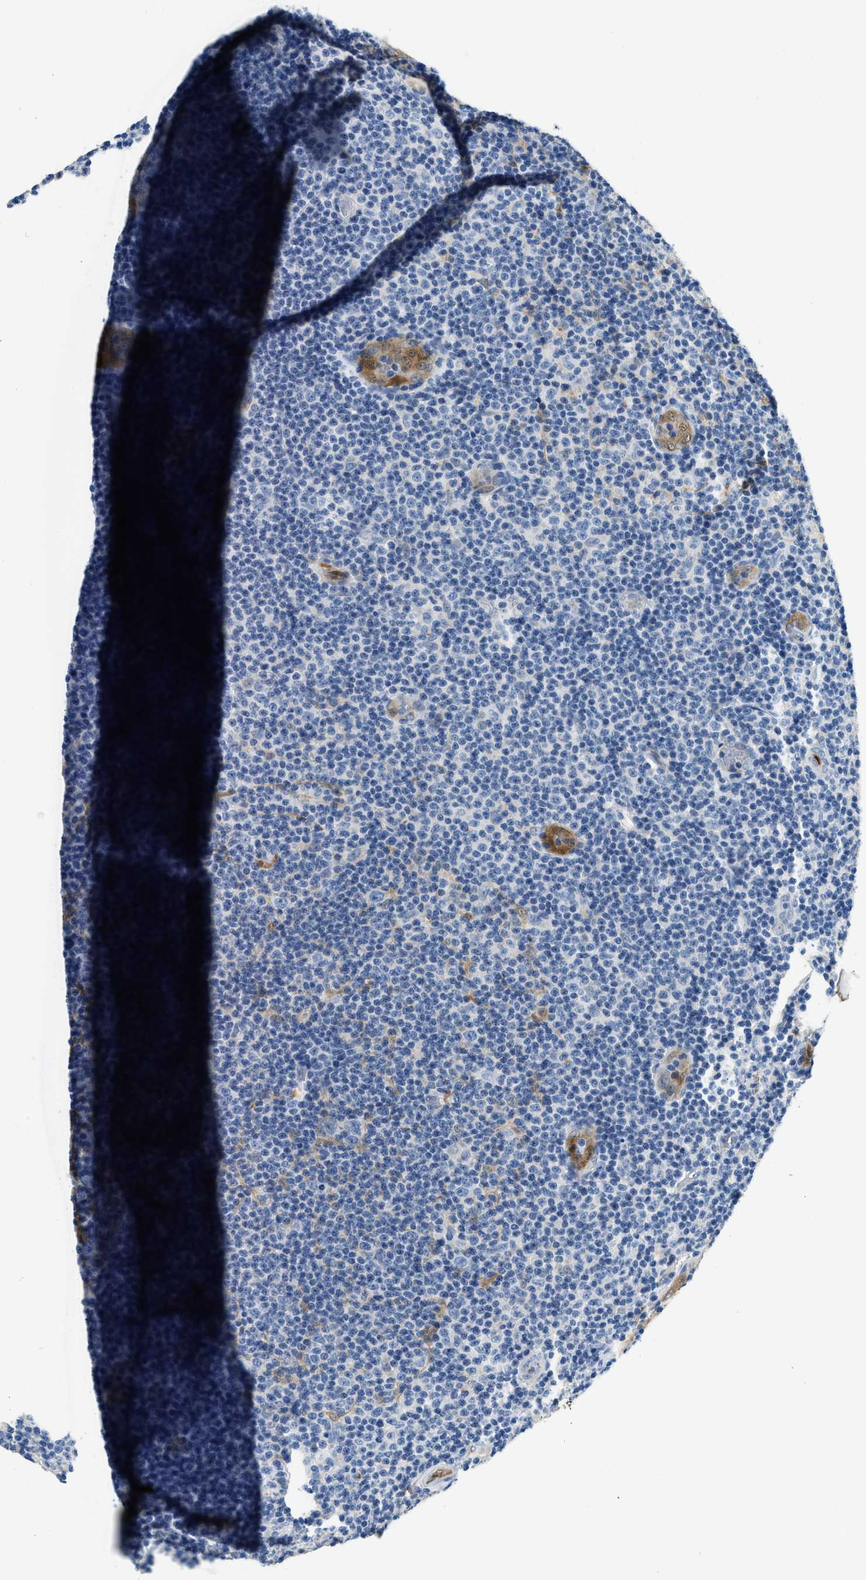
{"staining": {"intensity": "negative", "quantity": "none", "location": "none"}, "tissue": "lymphoma", "cell_type": "Tumor cells", "image_type": "cancer", "snomed": [{"axis": "morphology", "description": "Malignant lymphoma, non-Hodgkin's type, Low grade"}, {"axis": "topography", "description": "Lymph node"}], "caption": "Immunohistochemistry (IHC) of human low-grade malignant lymphoma, non-Hodgkin's type displays no positivity in tumor cells.", "gene": "ANXA3", "patient": {"sex": "male", "age": 83}}